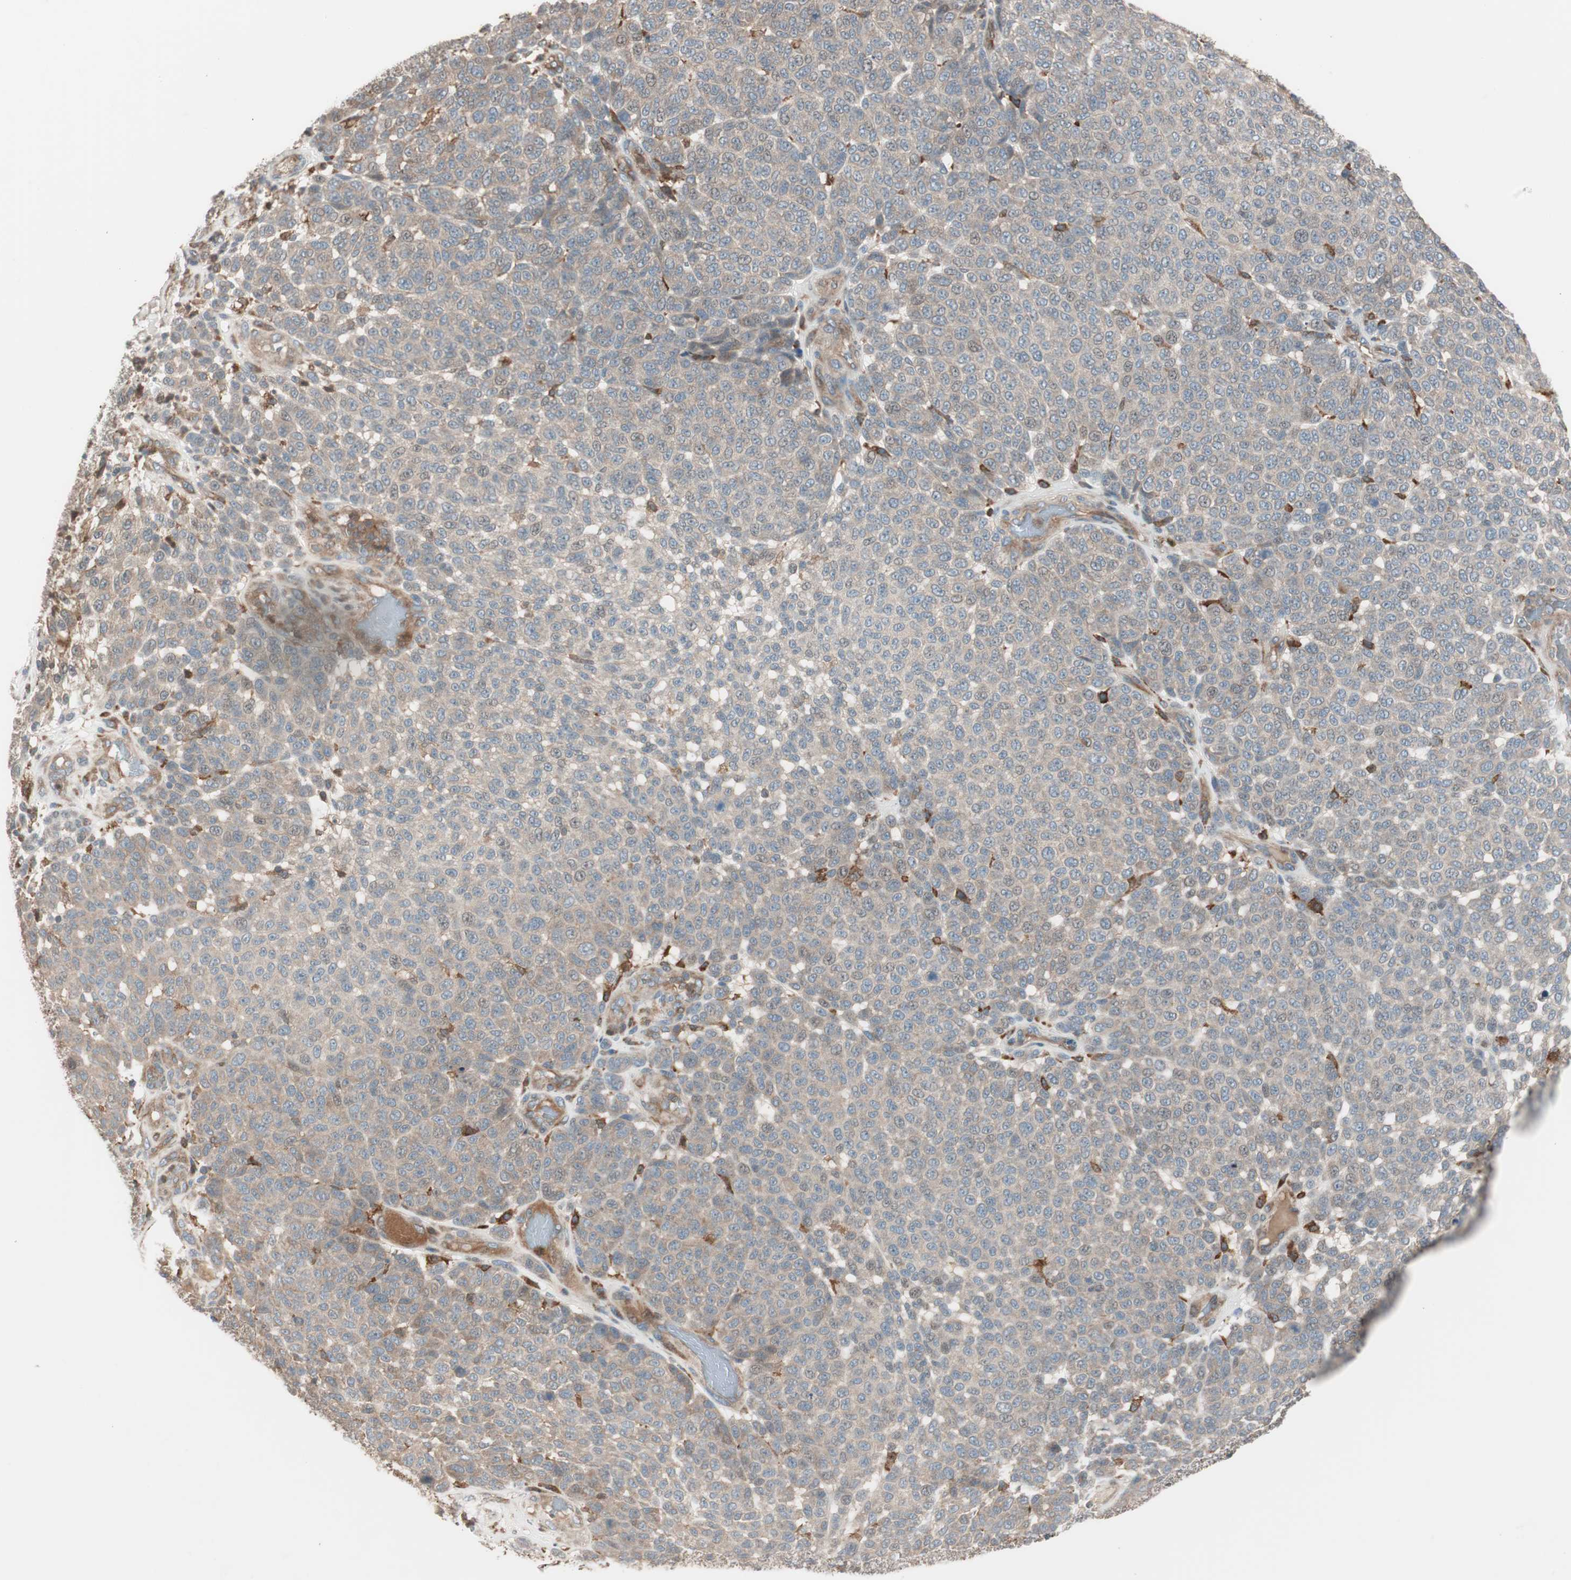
{"staining": {"intensity": "weak", "quantity": ">75%", "location": "cytoplasmic/membranous"}, "tissue": "melanoma", "cell_type": "Tumor cells", "image_type": "cancer", "snomed": [{"axis": "morphology", "description": "Malignant melanoma, NOS"}, {"axis": "topography", "description": "Skin"}], "caption": "IHC staining of melanoma, which shows low levels of weak cytoplasmic/membranous positivity in about >75% of tumor cells indicating weak cytoplasmic/membranous protein staining. The staining was performed using DAB (3,3'-diaminobenzidine) (brown) for protein detection and nuclei were counterstained in hematoxylin (blue).", "gene": "STAB1", "patient": {"sex": "male", "age": 59}}